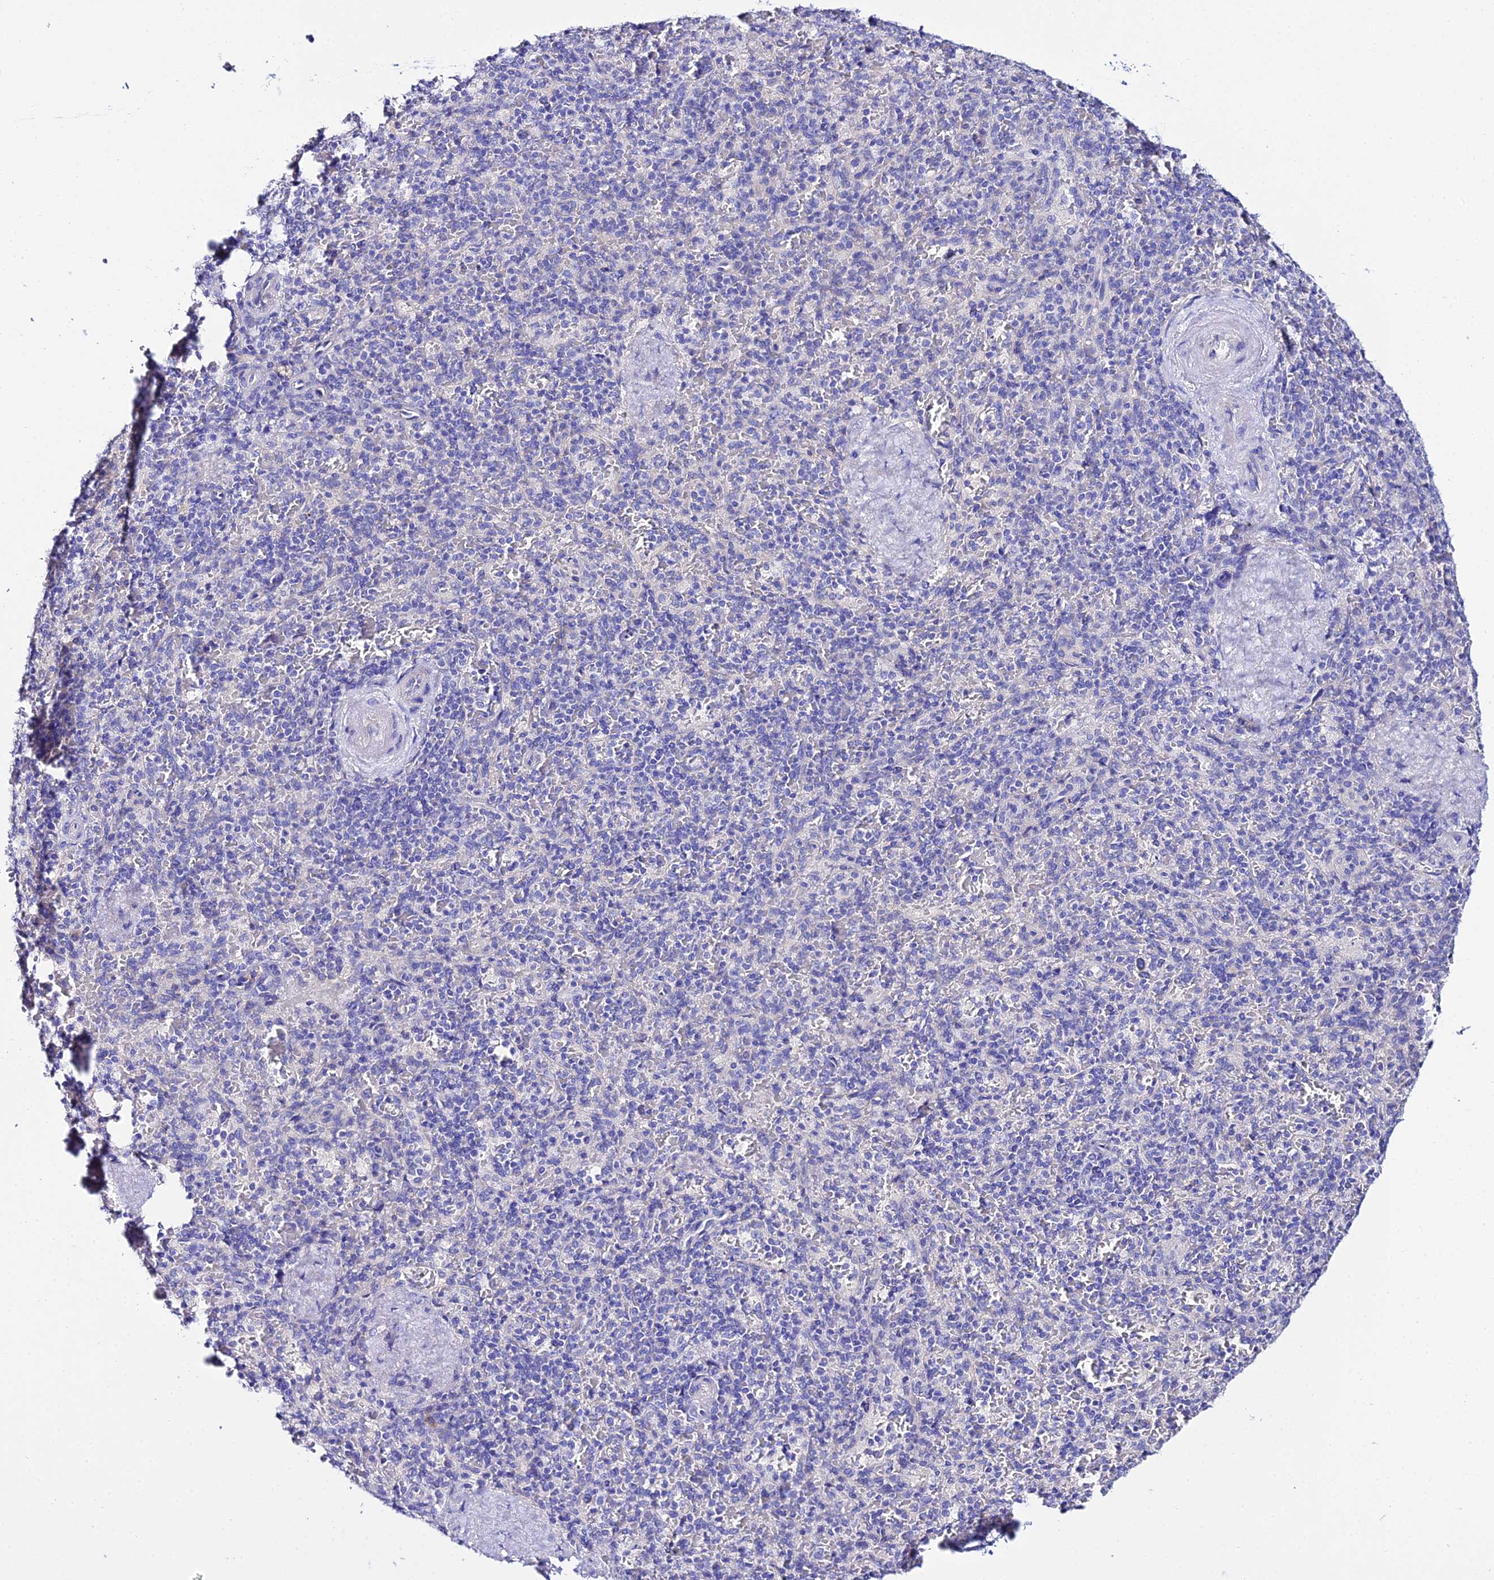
{"staining": {"intensity": "negative", "quantity": "none", "location": "none"}, "tissue": "spleen", "cell_type": "Cells in red pulp", "image_type": "normal", "snomed": [{"axis": "morphology", "description": "Normal tissue, NOS"}, {"axis": "topography", "description": "Spleen"}], "caption": "A high-resolution micrograph shows immunohistochemistry (IHC) staining of unremarkable spleen, which displays no significant positivity in cells in red pulp.", "gene": "TMEM117", "patient": {"sex": "male", "age": 82}}